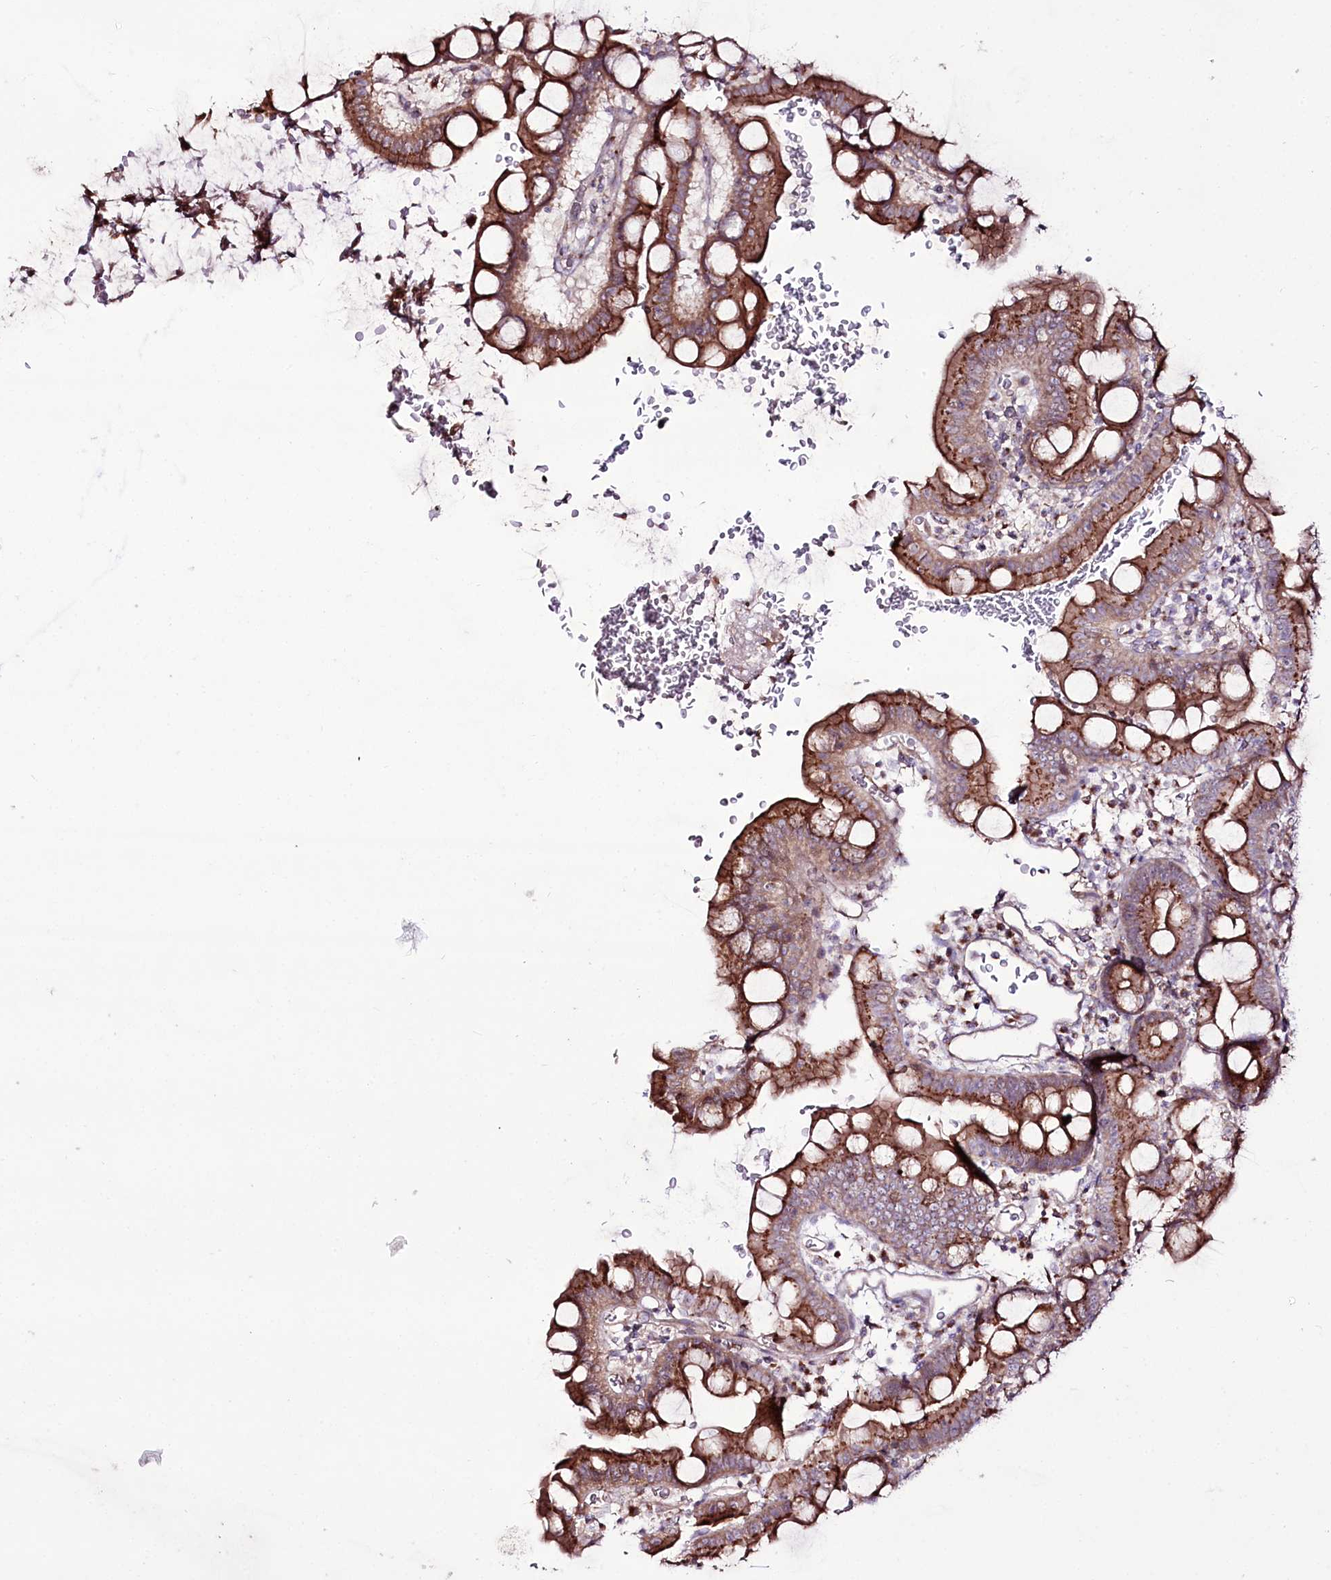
{"staining": {"intensity": "moderate", "quantity": ">75%", "location": "cytoplasmic/membranous"}, "tissue": "small intestine", "cell_type": "Glandular cells", "image_type": "normal", "snomed": [{"axis": "morphology", "description": "Normal tissue, NOS"}, {"axis": "topography", "description": "Stomach, upper"}, {"axis": "topography", "description": "Stomach, lower"}, {"axis": "topography", "description": "Small intestine"}], "caption": "This histopathology image demonstrates immunohistochemistry (IHC) staining of unremarkable human small intestine, with medium moderate cytoplasmic/membranous staining in about >75% of glandular cells.", "gene": "REXO2", "patient": {"sex": "male", "age": 68}}